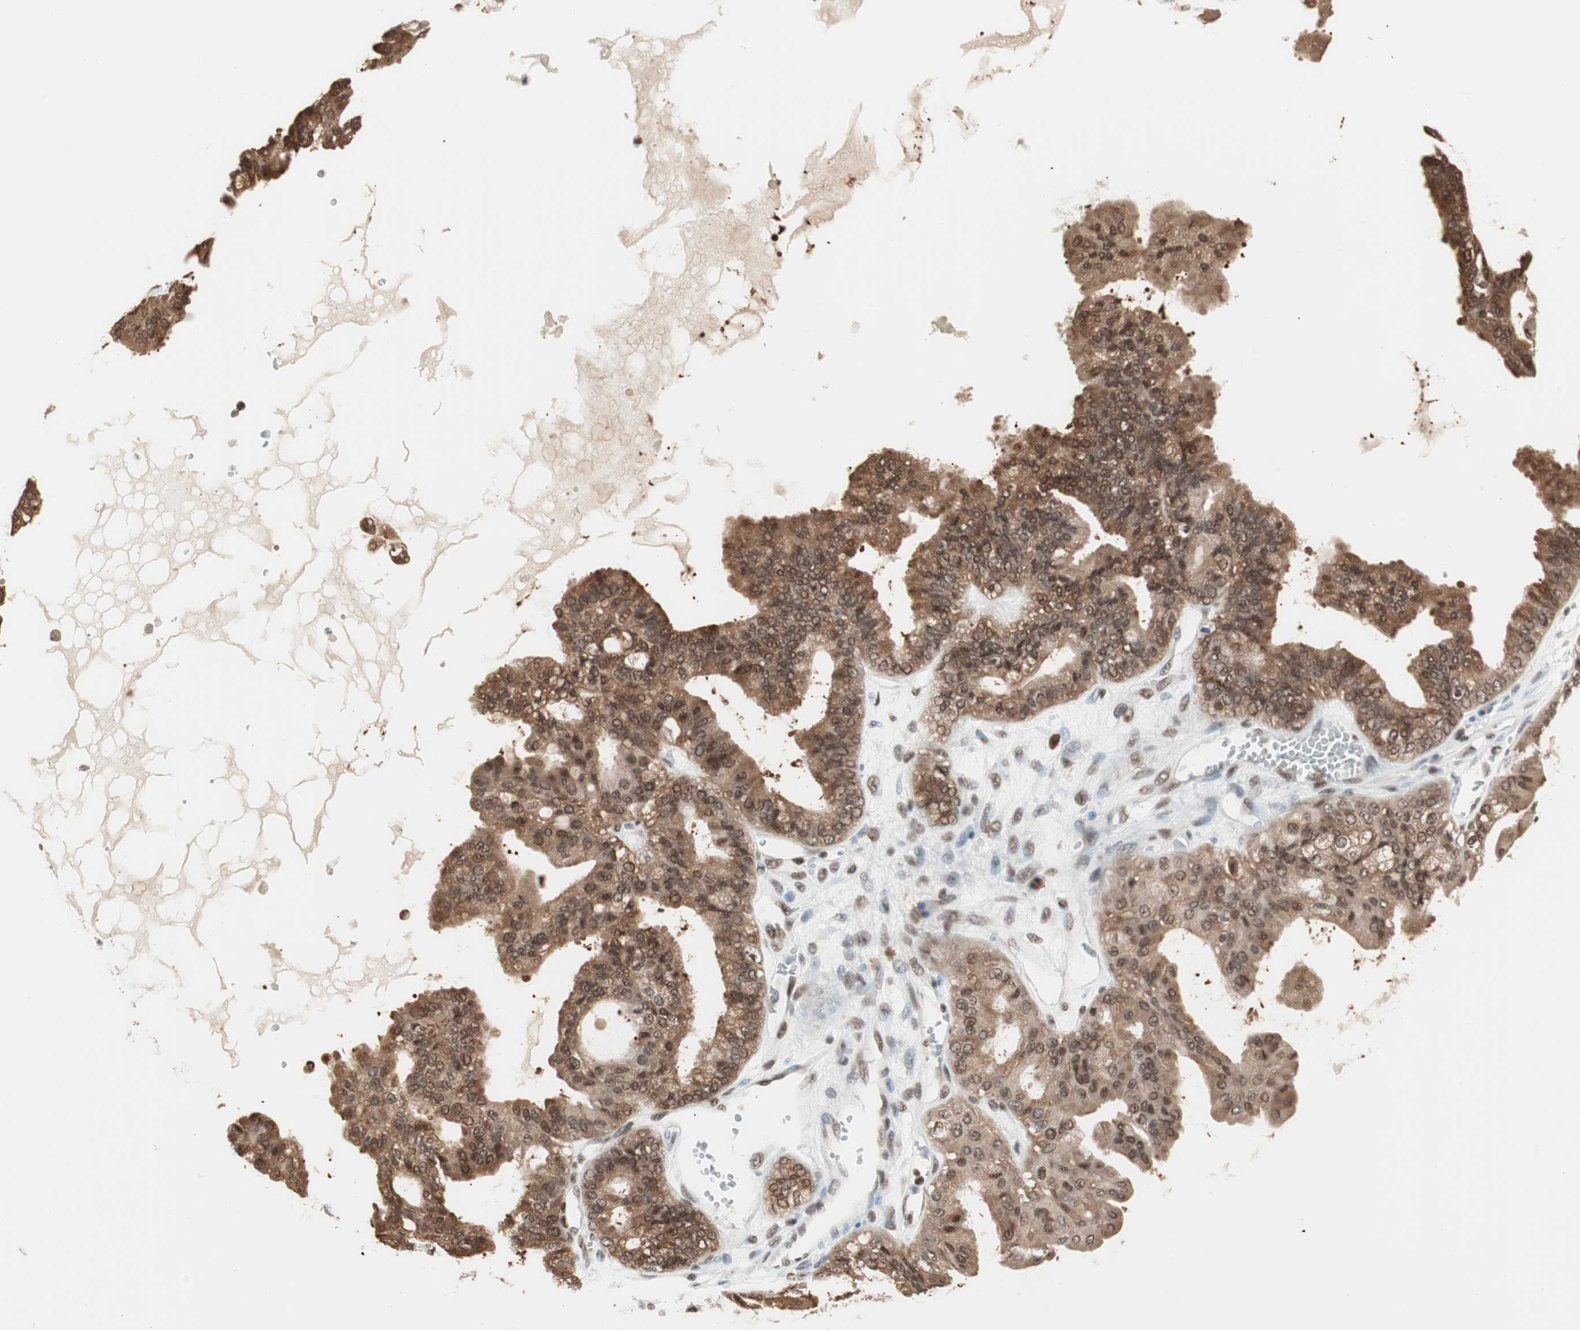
{"staining": {"intensity": "moderate", "quantity": ">75%", "location": "cytoplasmic/membranous,nuclear"}, "tissue": "ovarian cancer", "cell_type": "Tumor cells", "image_type": "cancer", "snomed": [{"axis": "morphology", "description": "Carcinoma, NOS"}, {"axis": "morphology", "description": "Carcinoma, endometroid"}, {"axis": "topography", "description": "Ovary"}], "caption": "Immunohistochemical staining of human ovarian endometroid carcinoma displays medium levels of moderate cytoplasmic/membranous and nuclear positivity in approximately >75% of tumor cells.", "gene": "SMARCE1", "patient": {"sex": "female", "age": 50}}